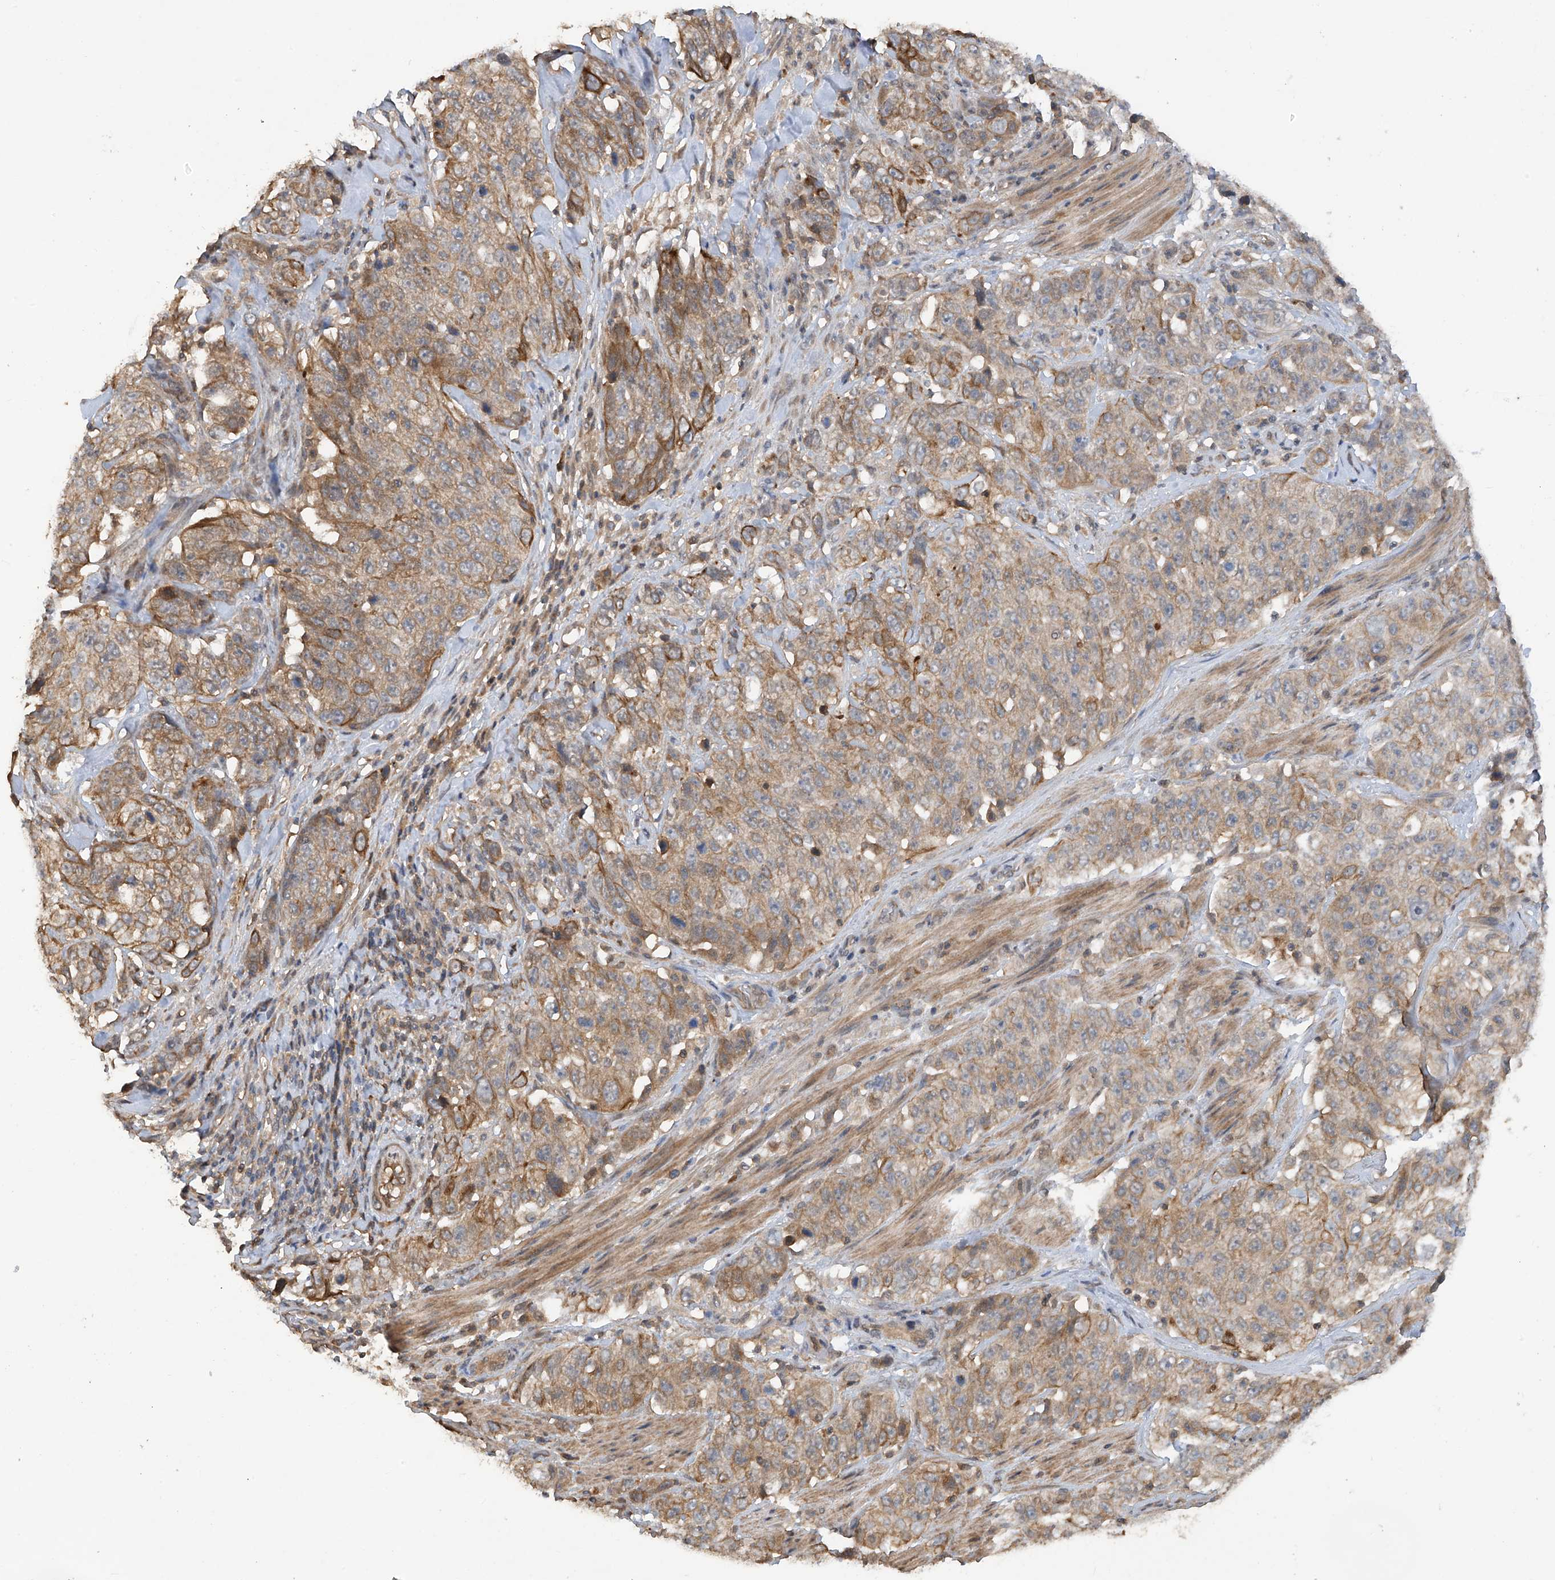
{"staining": {"intensity": "moderate", "quantity": "25%-75%", "location": "cytoplasmic/membranous"}, "tissue": "stomach cancer", "cell_type": "Tumor cells", "image_type": "cancer", "snomed": [{"axis": "morphology", "description": "Adenocarcinoma, NOS"}, {"axis": "topography", "description": "Stomach"}], "caption": "Stomach adenocarcinoma was stained to show a protein in brown. There is medium levels of moderate cytoplasmic/membranous expression in approximately 25%-75% of tumor cells. (IHC, brightfield microscopy, high magnification).", "gene": "RPAIN", "patient": {"sex": "male", "age": 48}}